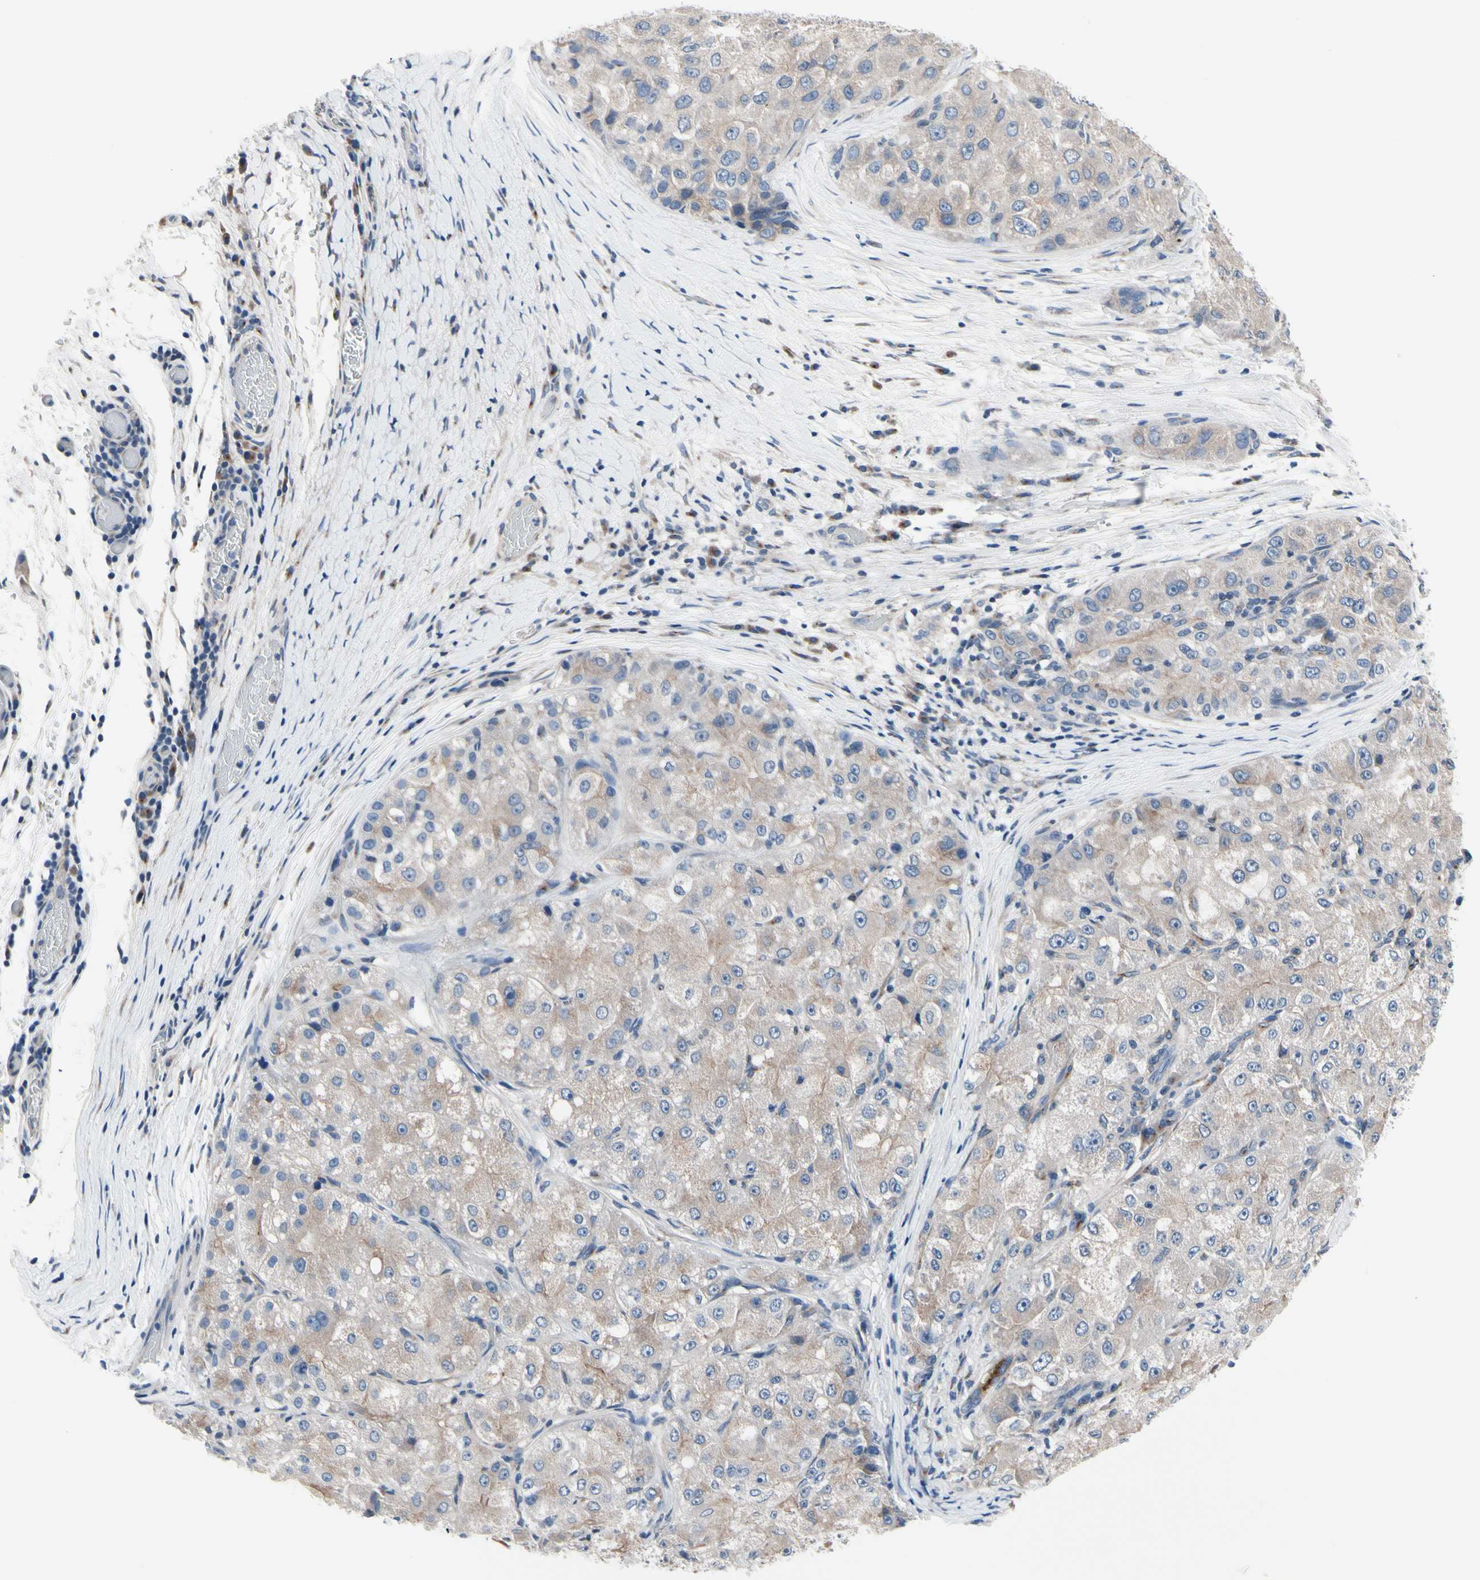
{"staining": {"intensity": "weak", "quantity": ">75%", "location": "cytoplasmic/membranous"}, "tissue": "liver cancer", "cell_type": "Tumor cells", "image_type": "cancer", "snomed": [{"axis": "morphology", "description": "Carcinoma, Hepatocellular, NOS"}, {"axis": "topography", "description": "Liver"}], "caption": "Hepatocellular carcinoma (liver) was stained to show a protein in brown. There is low levels of weak cytoplasmic/membranous expression in approximately >75% of tumor cells.", "gene": "PRKAR2B", "patient": {"sex": "male", "age": 80}}